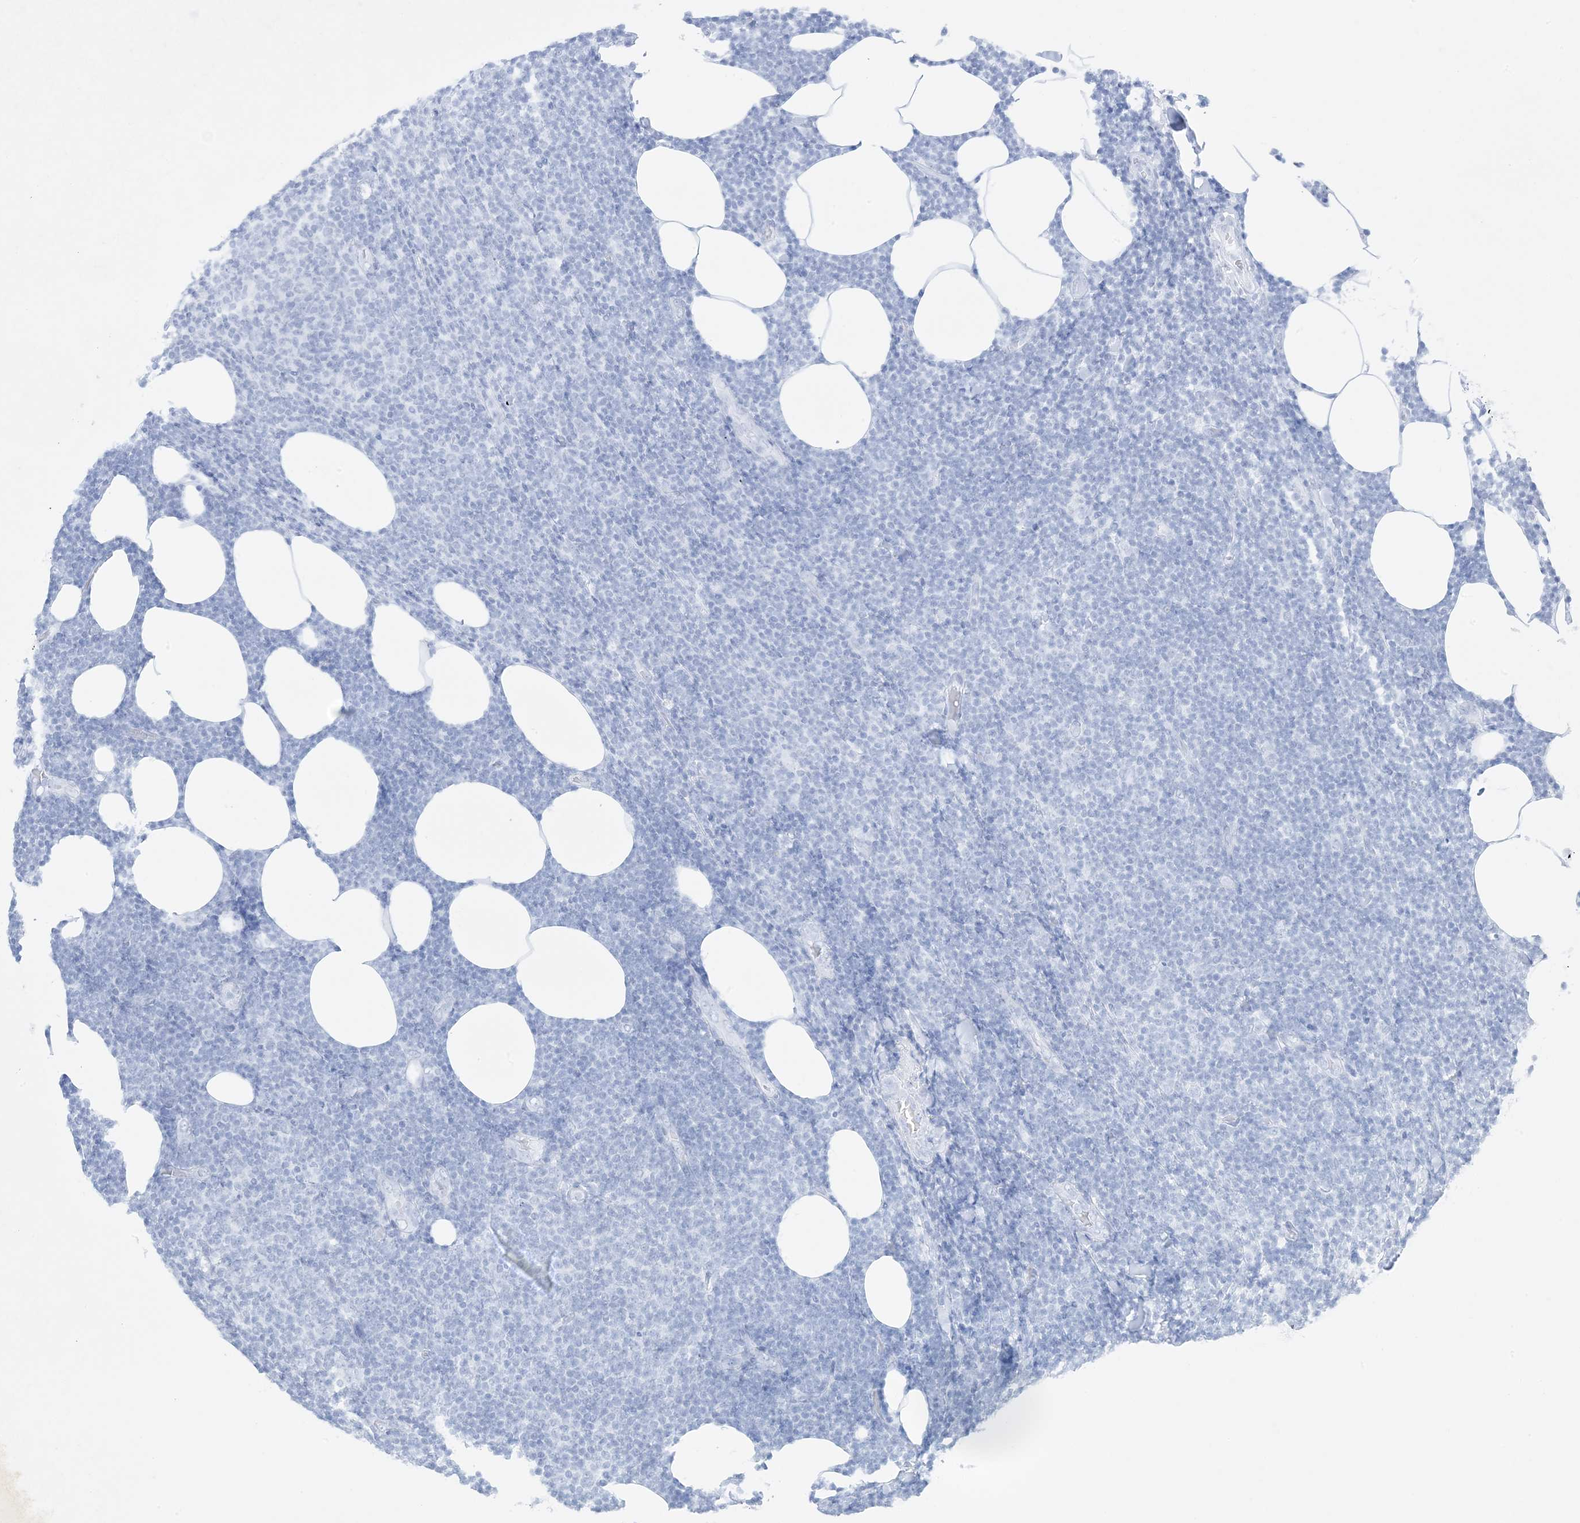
{"staining": {"intensity": "negative", "quantity": "none", "location": "none"}, "tissue": "lymphoma", "cell_type": "Tumor cells", "image_type": "cancer", "snomed": [{"axis": "morphology", "description": "Malignant lymphoma, non-Hodgkin's type, Low grade"}, {"axis": "topography", "description": "Lymph node"}], "caption": "Immunohistochemistry (IHC) photomicrograph of neoplastic tissue: malignant lymphoma, non-Hodgkin's type (low-grade) stained with DAB (3,3'-diaminobenzidine) reveals no significant protein expression in tumor cells.", "gene": "PKNOX2", "patient": {"sex": "male", "age": 66}}